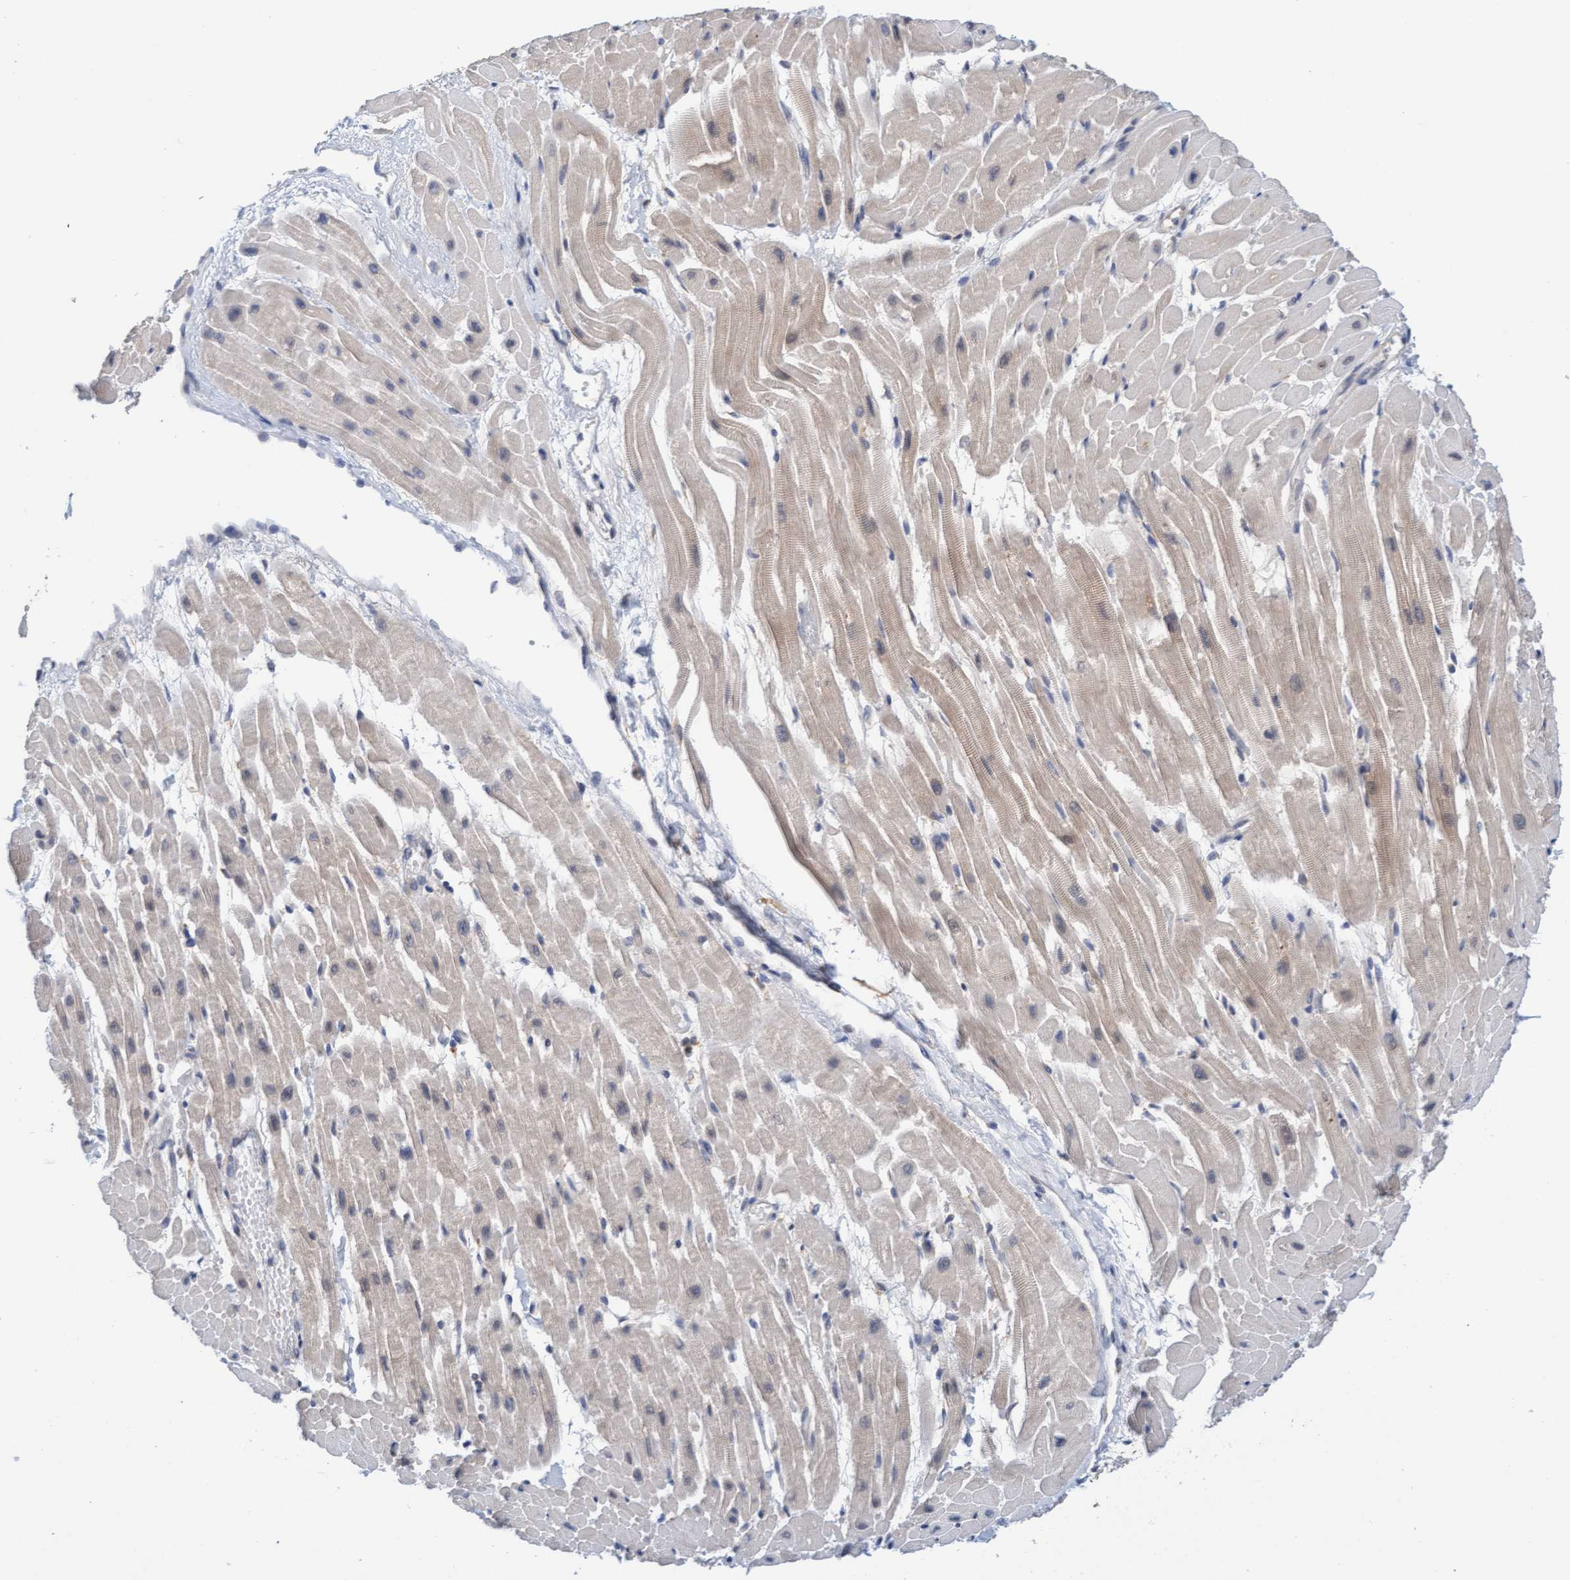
{"staining": {"intensity": "weak", "quantity": ">75%", "location": "cytoplasmic/membranous"}, "tissue": "heart muscle", "cell_type": "Cardiomyocytes", "image_type": "normal", "snomed": [{"axis": "morphology", "description": "Normal tissue, NOS"}, {"axis": "topography", "description": "Heart"}], "caption": "Heart muscle was stained to show a protein in brown. There is low levels of weak cytoplasmic/membranous positivity in approximately >75% of cardiomyocytes. (Brightfield microscopy of DAB IHC at high magnification).", "gene": "AMZ2", "patient": {"sex": "male", "age": 45}}